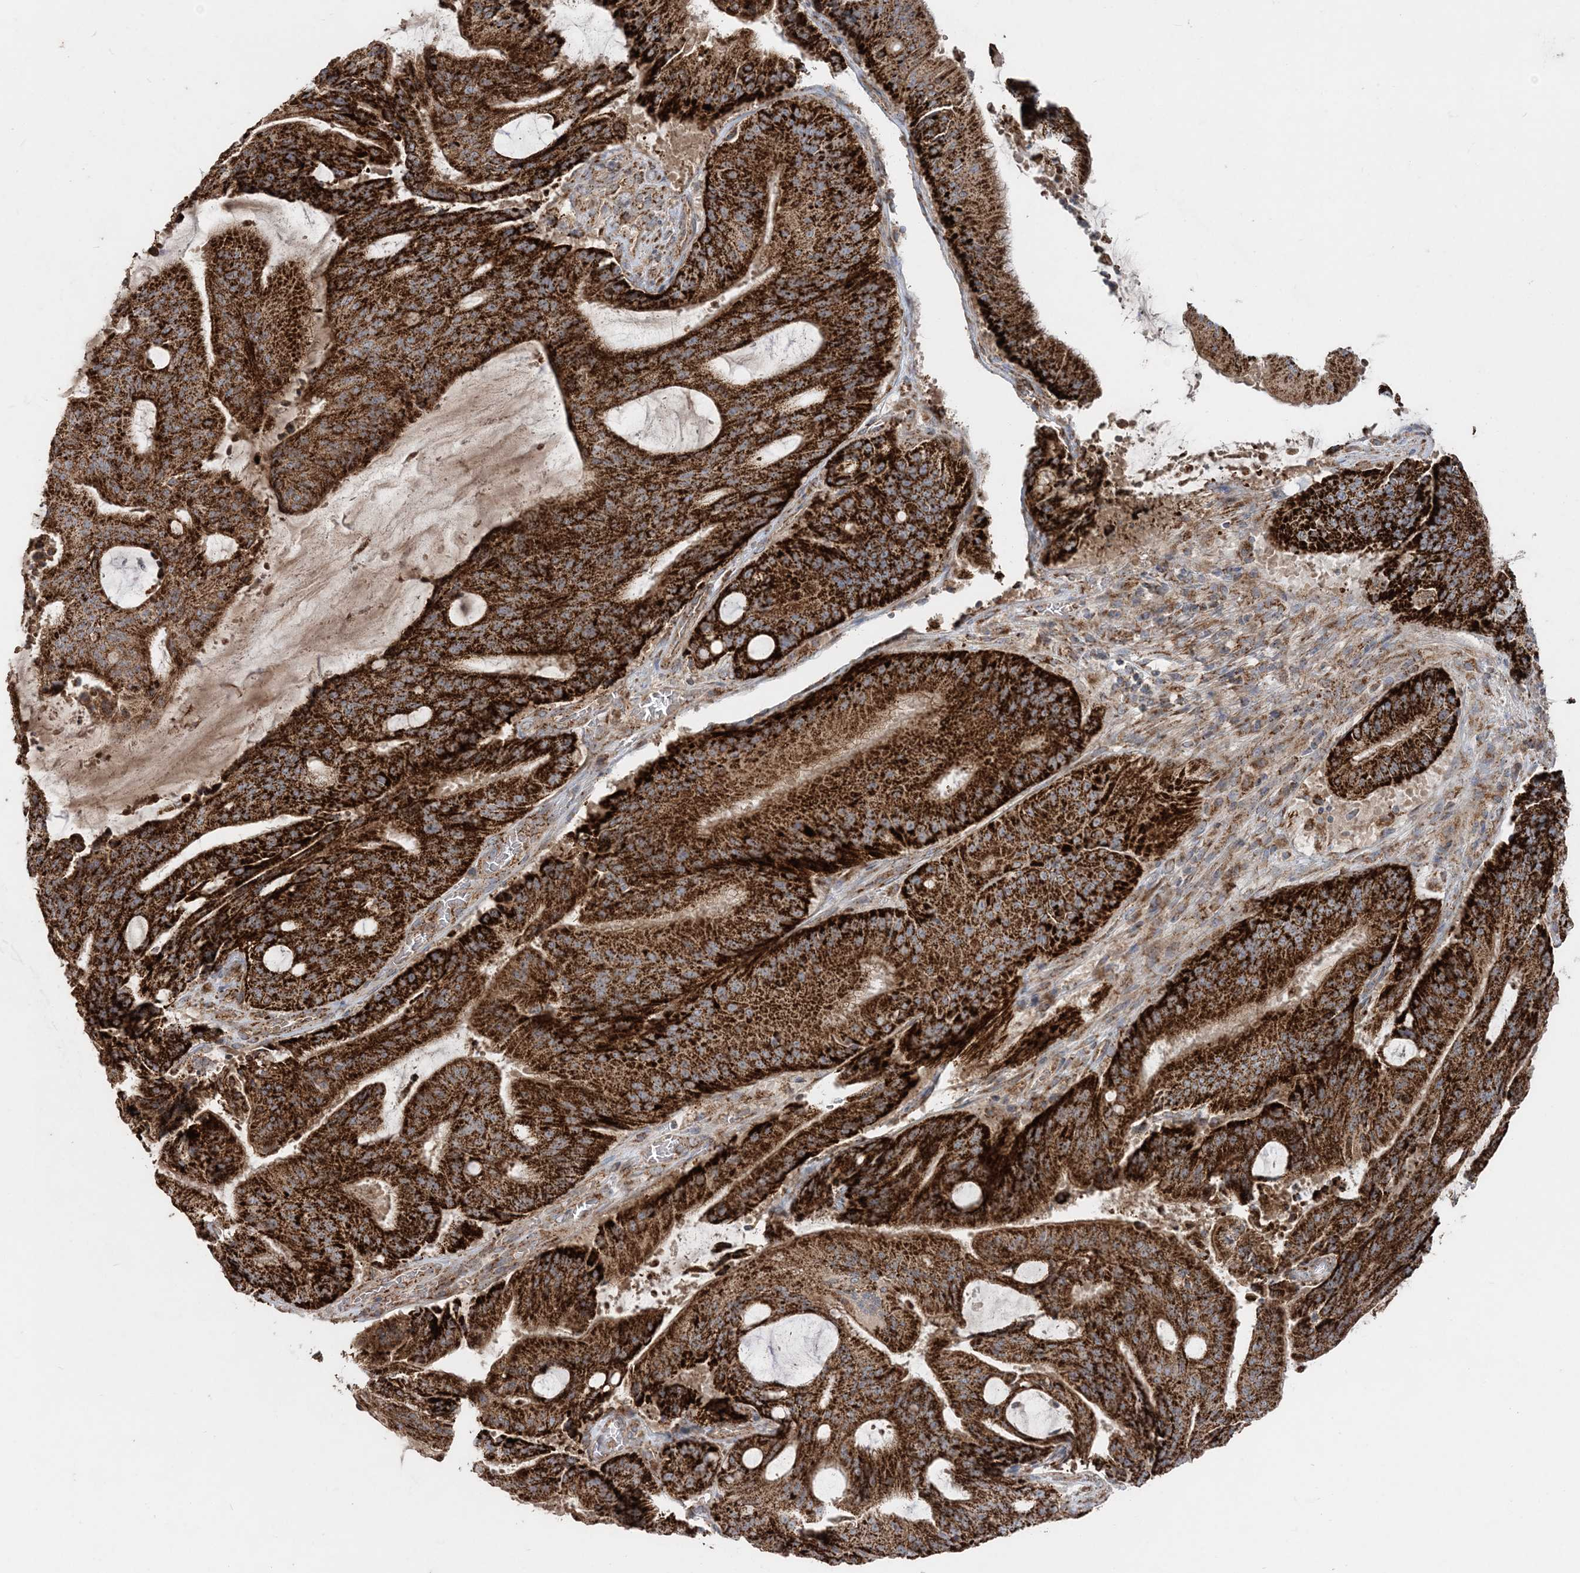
{"staining": {"intensity": "strong", "quantity": ">75%", "location": "cytoplasmic/membranous"}, "tissue": "liver cancer", "cell_type": "Tumor cells", "image_type": "cancer", "snomed": [{"axis": "morphology", "description": "Normal tissue, NOS"}, {"axis": "morphology", "description": "Cholangiocarcinoma"}, {"axis": "topography", "description": "Liver"}, {"axis": "topography", "description": "Peripheral nerve tissue"}], "caption": "A micrograph of cholangiocarcinoma (liver) stained for a protein exhibits strong cytoplasmic/membranous brown staining in tumor cells.", "gene": "LRPPRC", "patient": {"sex": "female", "age": 73}}